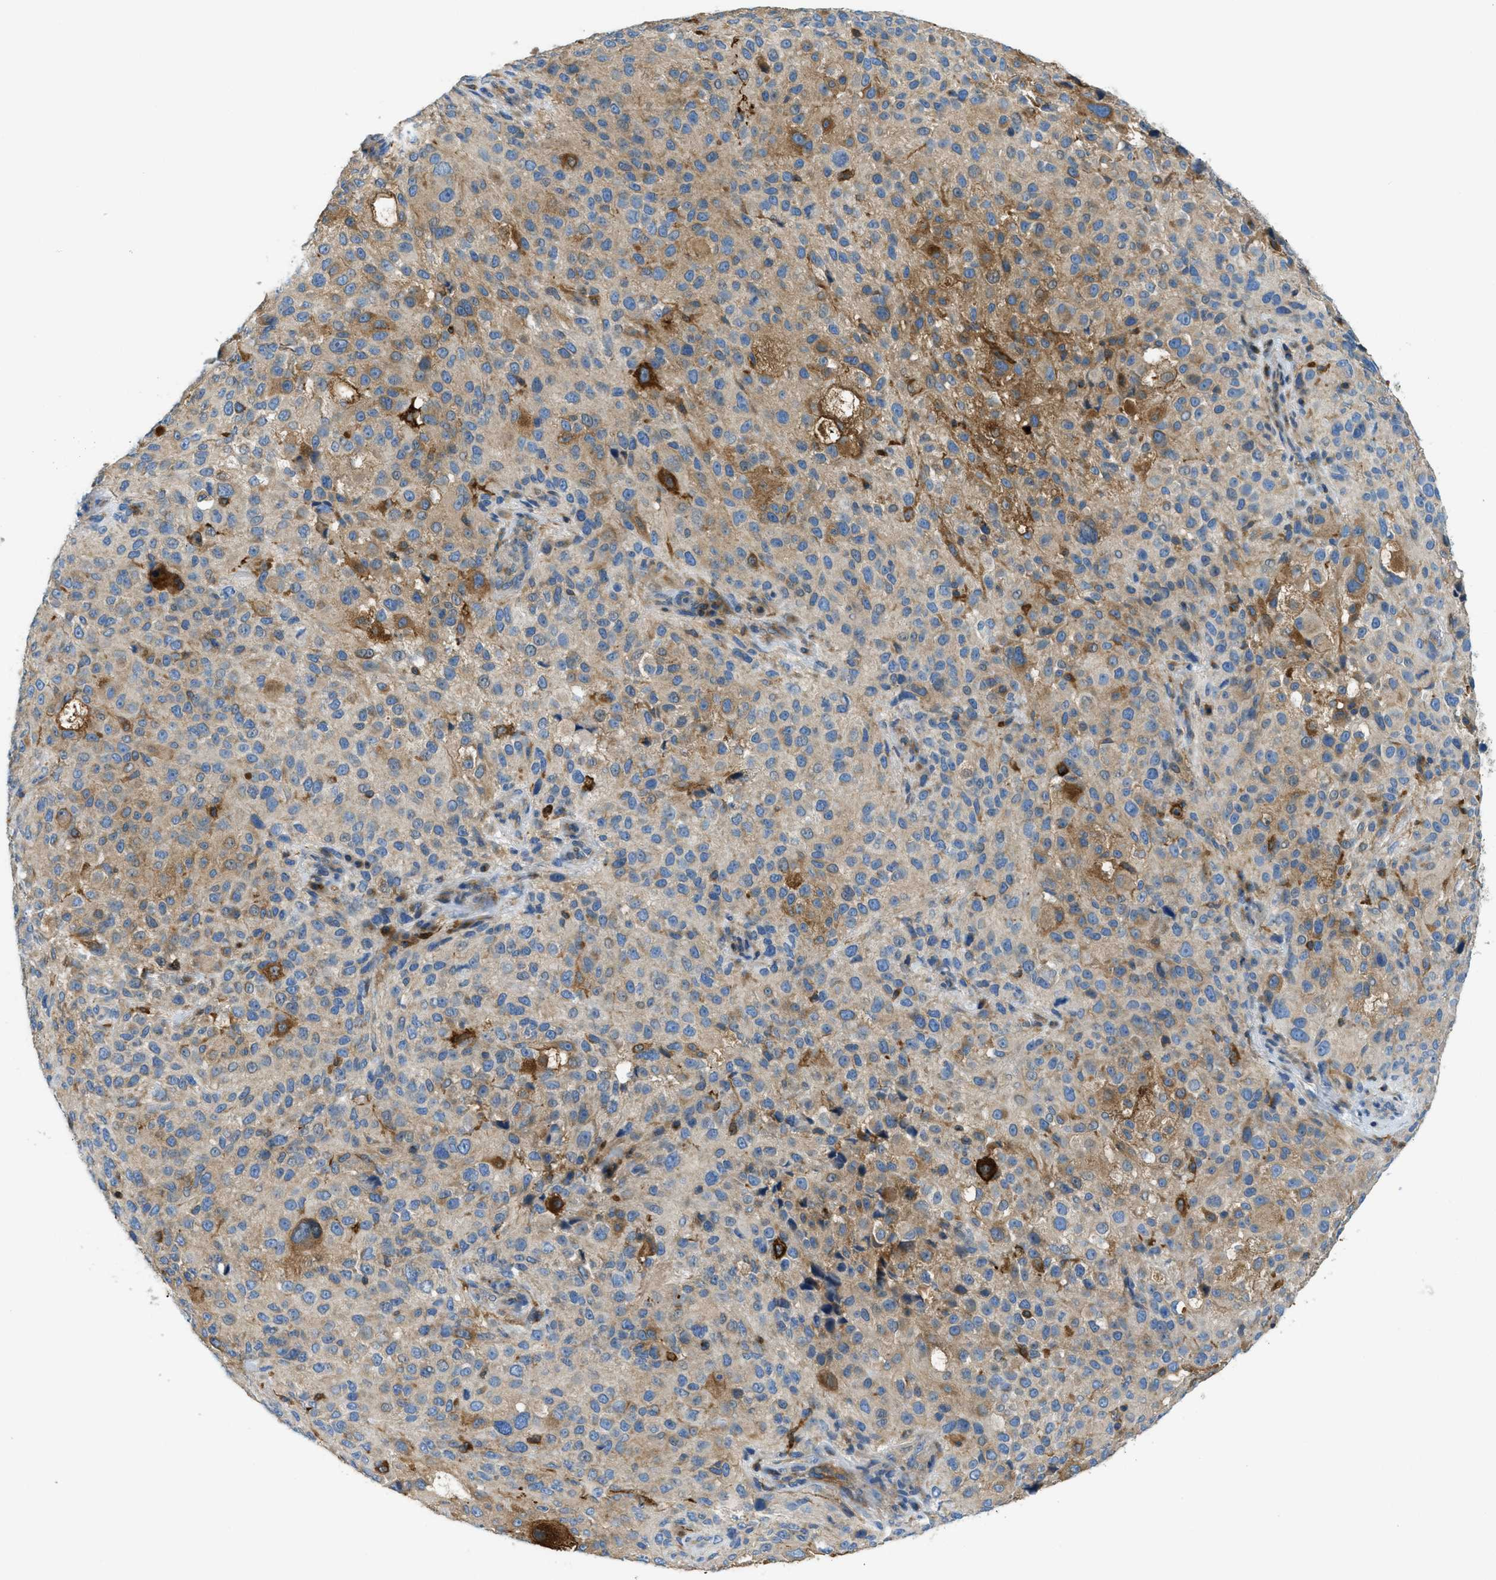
{"staining": {"intensity": "weak", "quantity": "25%-75%", "location": "cytoplasmic/membranous"}, "tissue": "melanoma", "cell_type": "Tumor cells", "image_type": "cancer", "snomed": [{"axis": "morphology", "description": "Necrosis, NOS"}, {"axis": "morphology", "description": "Malignant melanoma, NOS"}, {"axis": "topography", "description": "Skin"}], "caption": "There is low levels of weak cytoplasmic/membranous positivity in tumor cells of melanoma, as demonstrated by immunohistochemical staining (brown color).", "gene": "RFFL", "patient": {"sex": "female", "age": 87}}